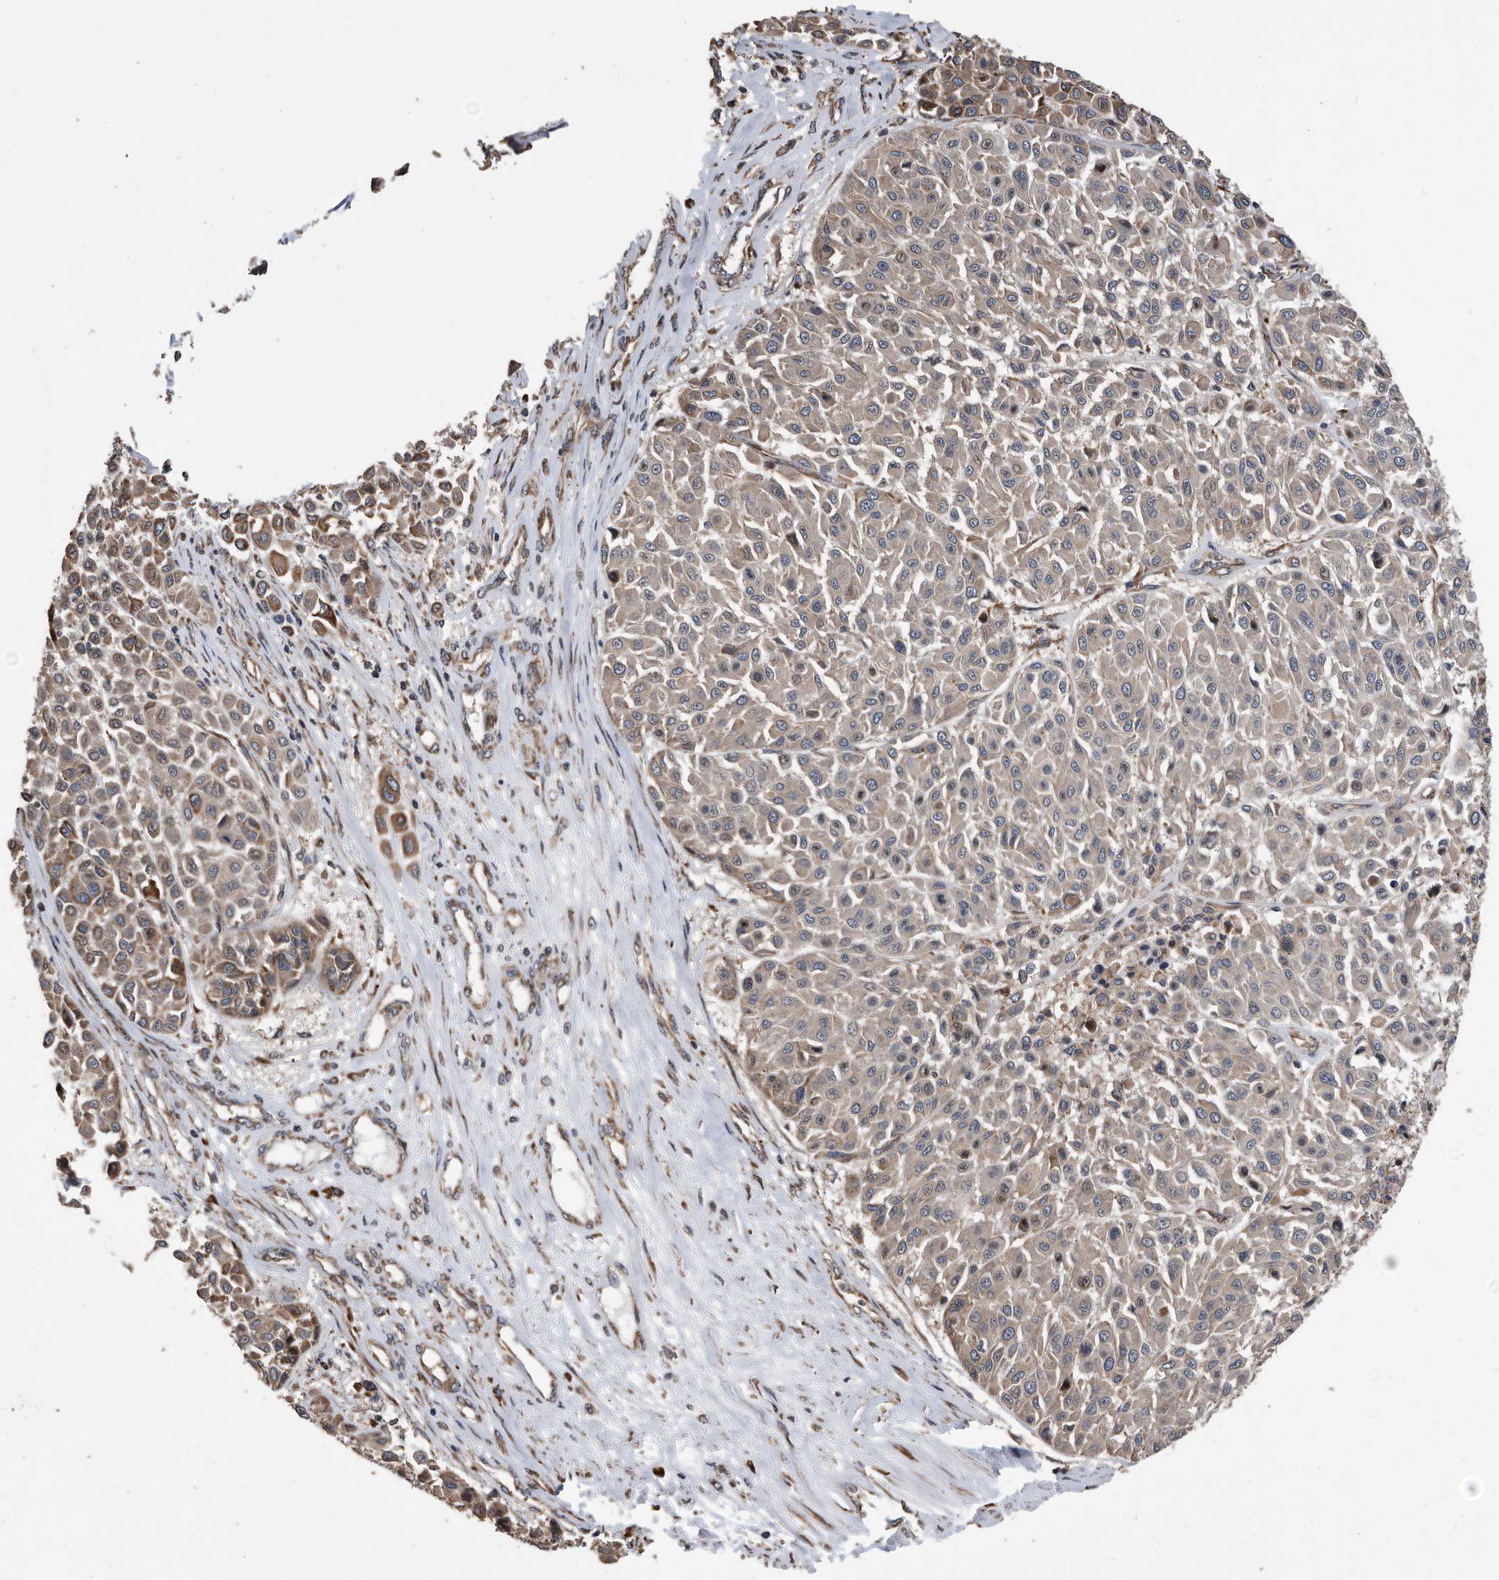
{"staining": {"intensity": "moderate", "quantity": ">75%", "location": "cytoplasmic/membranous"}, "tissue": "melanoma", "cell_type": "Tumor cells", "image_type": "cancer", "snomed": [{"axis": "morphology", "description": "Malignant melanoma, Metastatic site"}, {"axis": "topography", "description": "Soft tissue"}], "caption": "Melanoma stained with a protein marker exhibits moderate staining in tumor cells.", "gene": "SERINC2", "patient": {"sex": "male", "age": 41}}